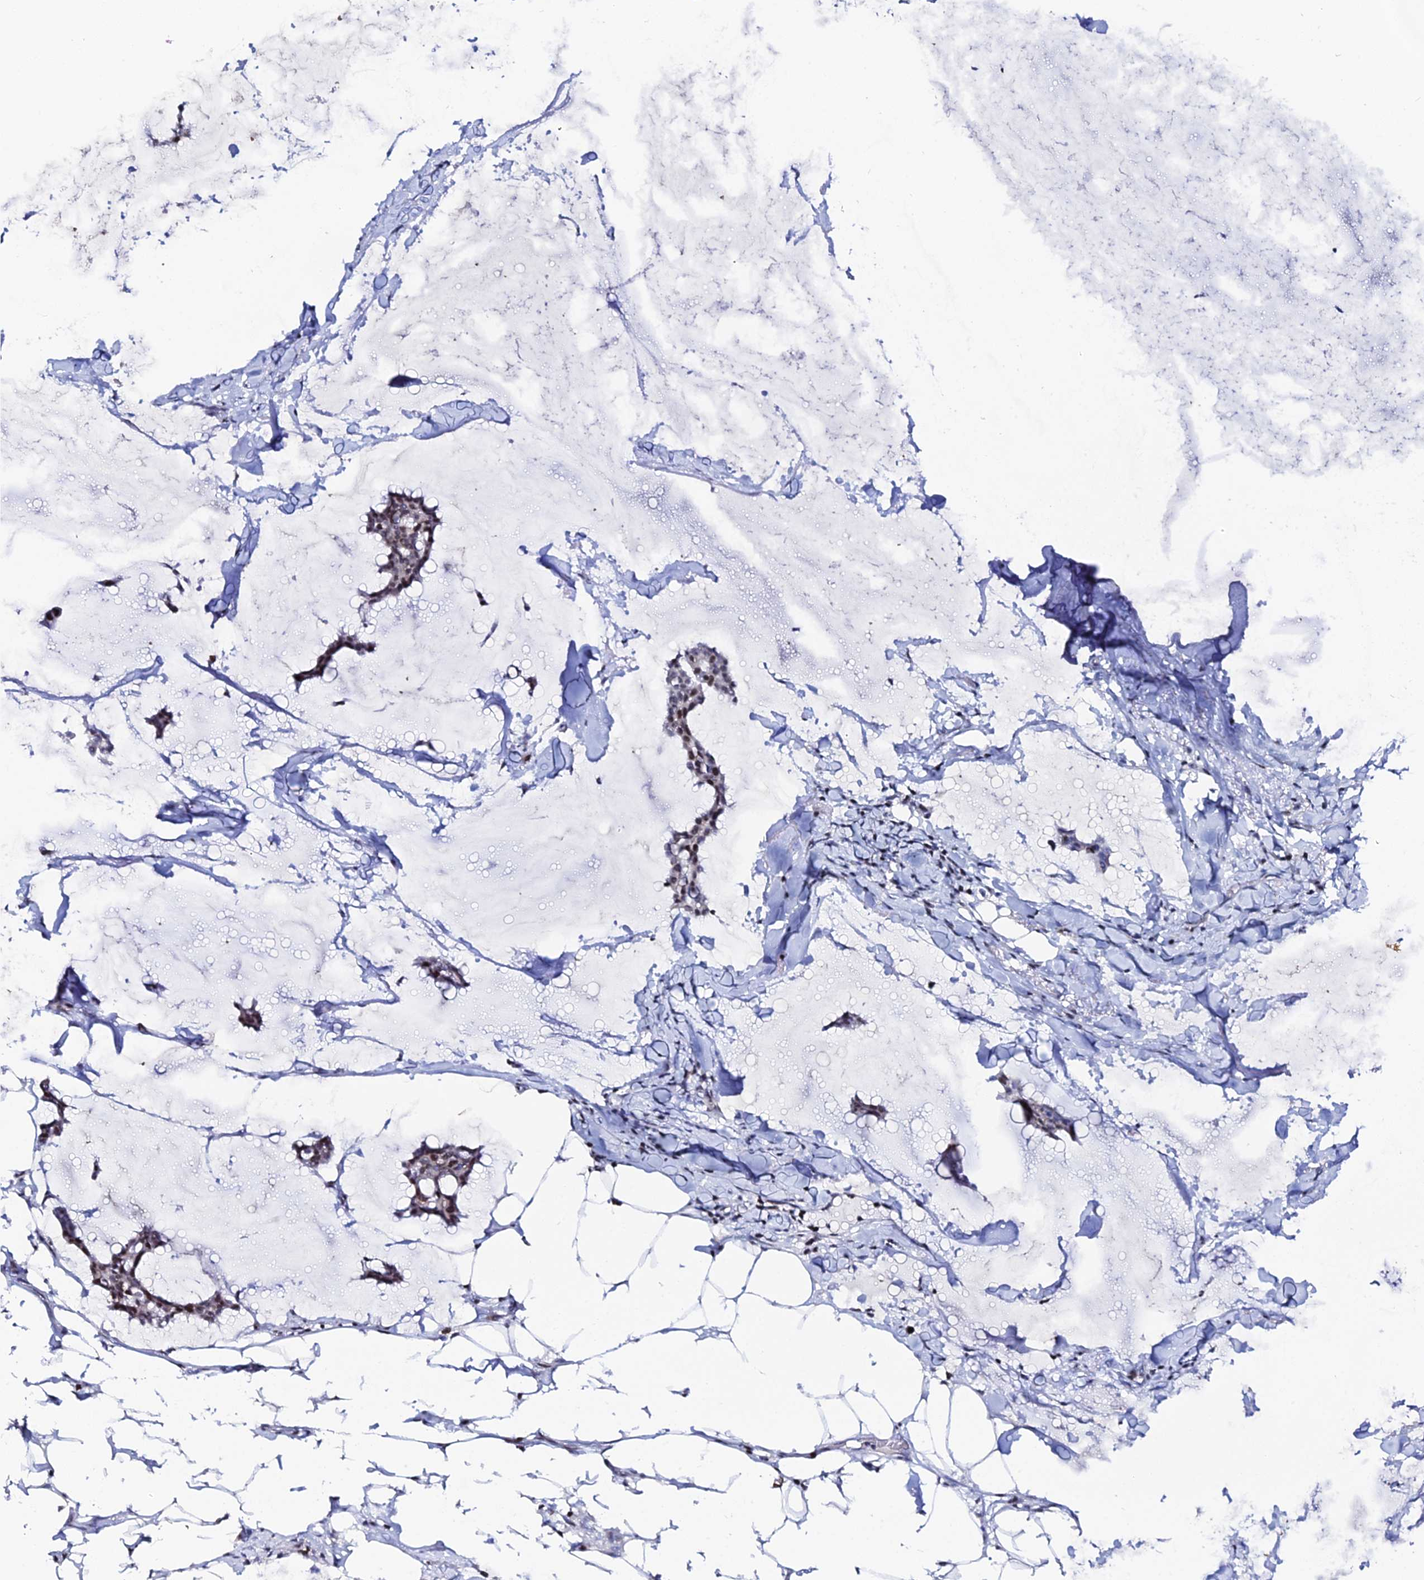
{"staining": {"intensity": "moderate", "quantity": "25%-75%", "location": "nuclear"}, "tissue": "breast cancer", "cell_type": "Tumor cells", "image_type": "cancer", "snomed": [{"axis": "morphology", "description": "Duct carcinoma"}, {"axis": "topography", "description": "Breast"}], "caption": "Breast cancer tissue exhibits moderate nuclear staining in approximately 25%-75% of tumor cells, visualized by immunohistochemistry.", "gene": "MYNN", "patient": {"sex": "female", "age": 93}}